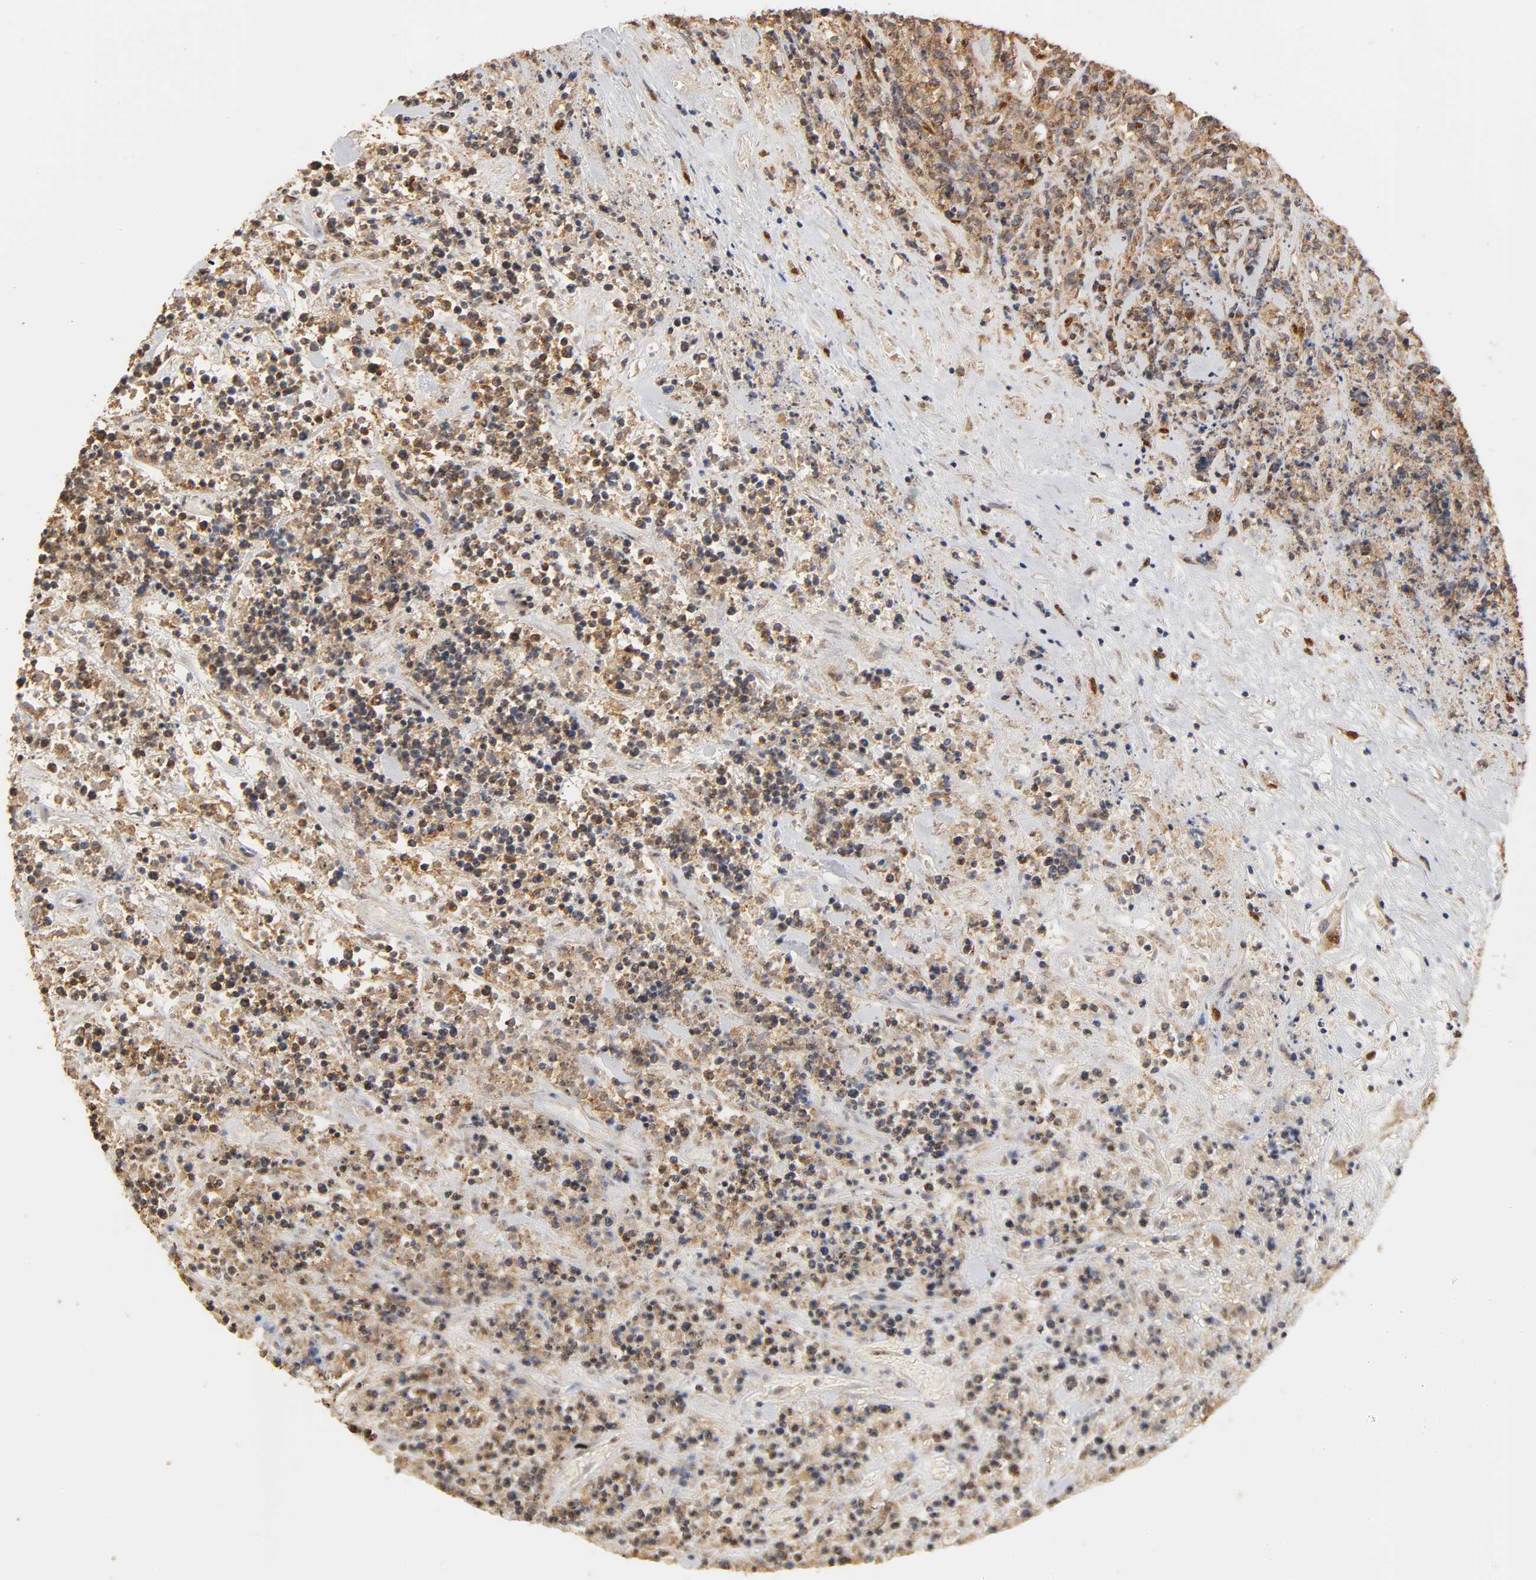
{"staining": {"intensity": "strong", "quantity": ">75%", "location": "cytoplasmic/membranous"}, "tissue": "lymphoma", "cell_type": "Tumor cells", "image_type": "cancer", "snomed": [{"axis": "morphology", "description": "Malignant lymphoma, non-Hodgkin's type, High grade"}, {"axis": "topography", "description": "Soft tissue"}], "caption": "Lymphoma was stained to show a protein in brown. There is high levels of strong cytoplasmic/membranous staining in about >75% of tumor cells.", "gene": "PKN1", "patient": {"sex": "male", "age": 18}}